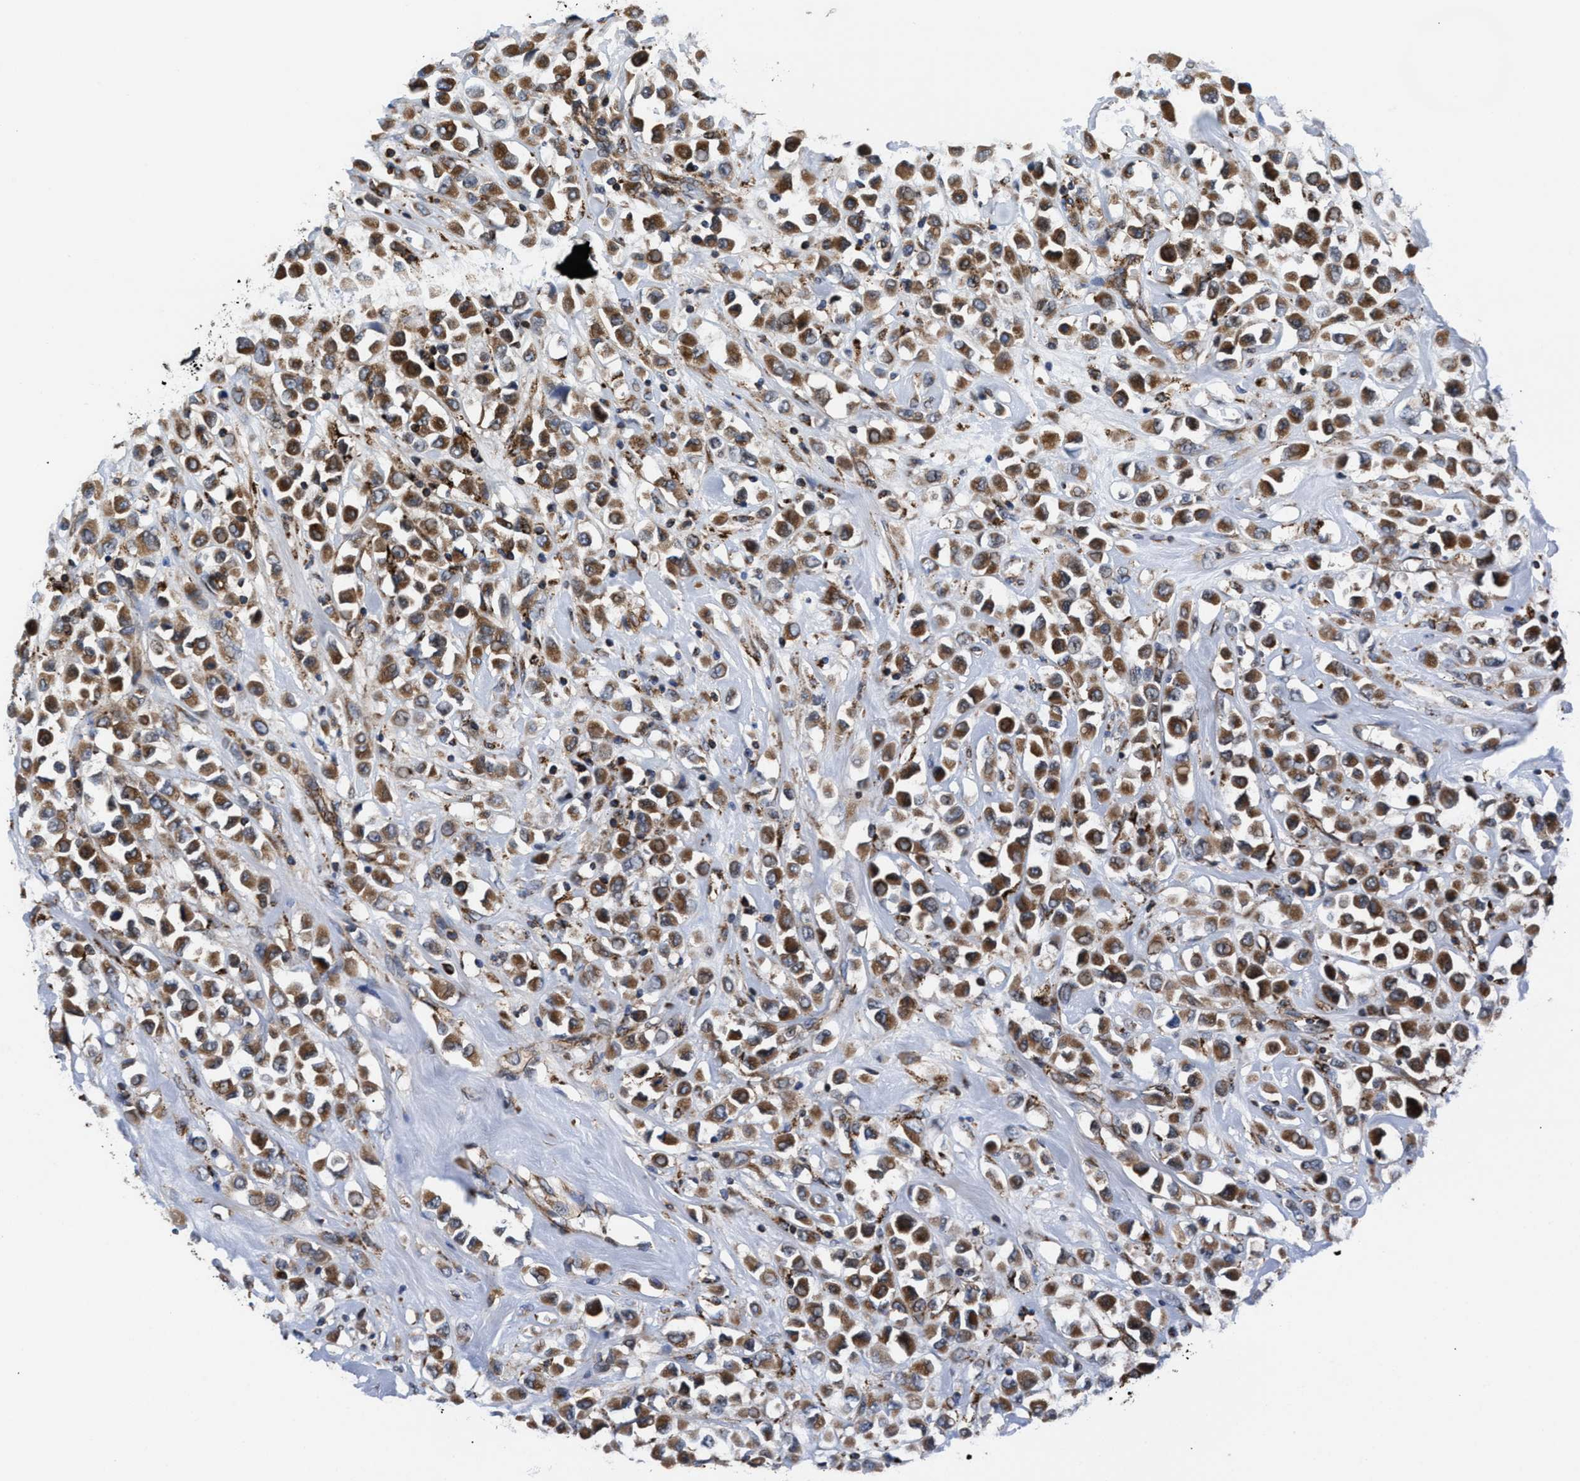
{"staining": {"intensity": "strong", "quantity": ">75%", "location": "cytoplasmic/membranous"}, "tissue": "breast cancer", "cell_type": "Tumor cells", "image_type": "cancer", "snomed": [{"axis": "morphology", "description": "Duct carcinoma"}, {"axis": "topography", "description": "Breast"}], "caption": "Immunohistochemical staining of human breast cancer displays high levels of strong cytoplasmic/membranous protein positivity in about >75% of tumor cells.", "gene": "PRR15L", "patient": {"sex": "female", "age": 61}}